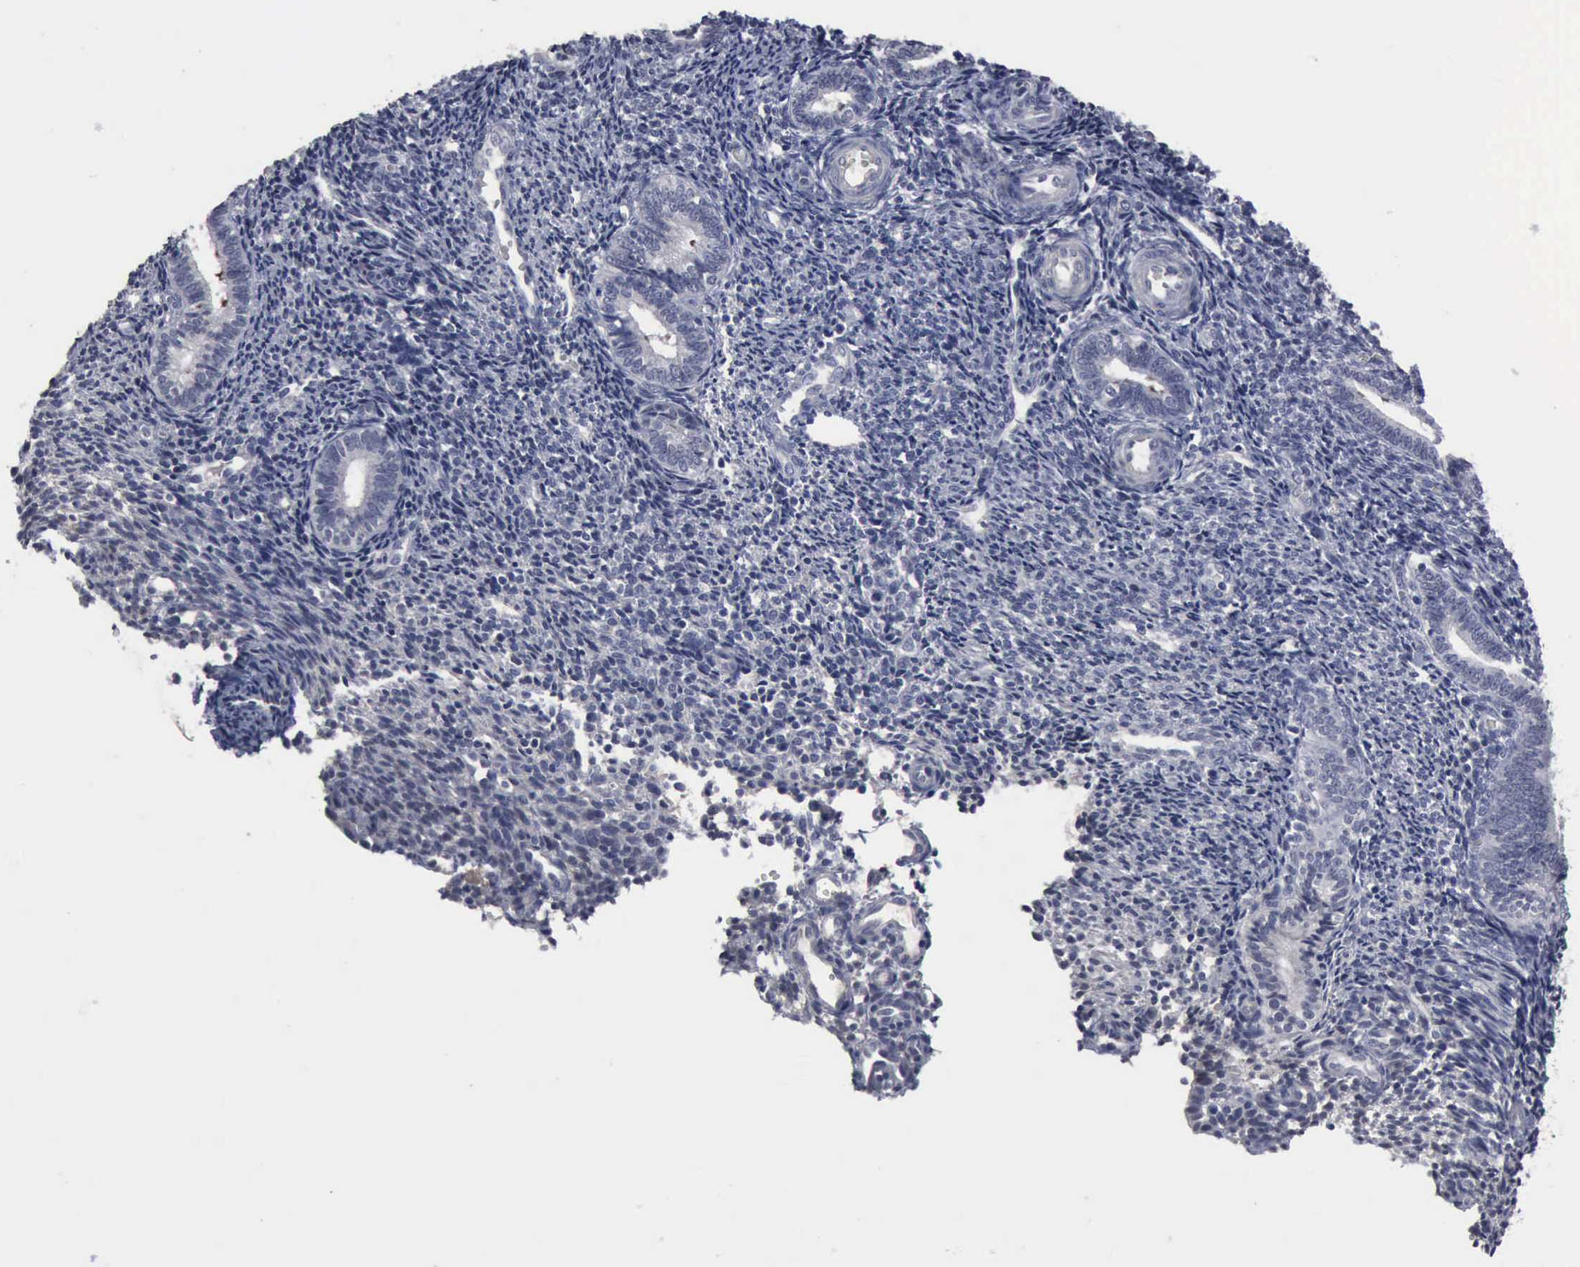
{"staining": {"intensity": "negative", "quantity": "none", "location": "none"}, "tissue": "endometrium", "cell_type": "Cells in endometrial stroma", "image_type": "normal", "snomed": [{"axis": "morphology", "description": "Normal tissue, NOS"}, {"axis": "topography", "description": "Endometrium"}], "caption": "A micrograph of human endometrium is negative for staining in cells in endometrial stroma. (DAB immunohistochemistry visualized using brightfield microscopy, high magnification).", "gene": "MYO18B", "patient": {"sex": "female", "age": 27}}